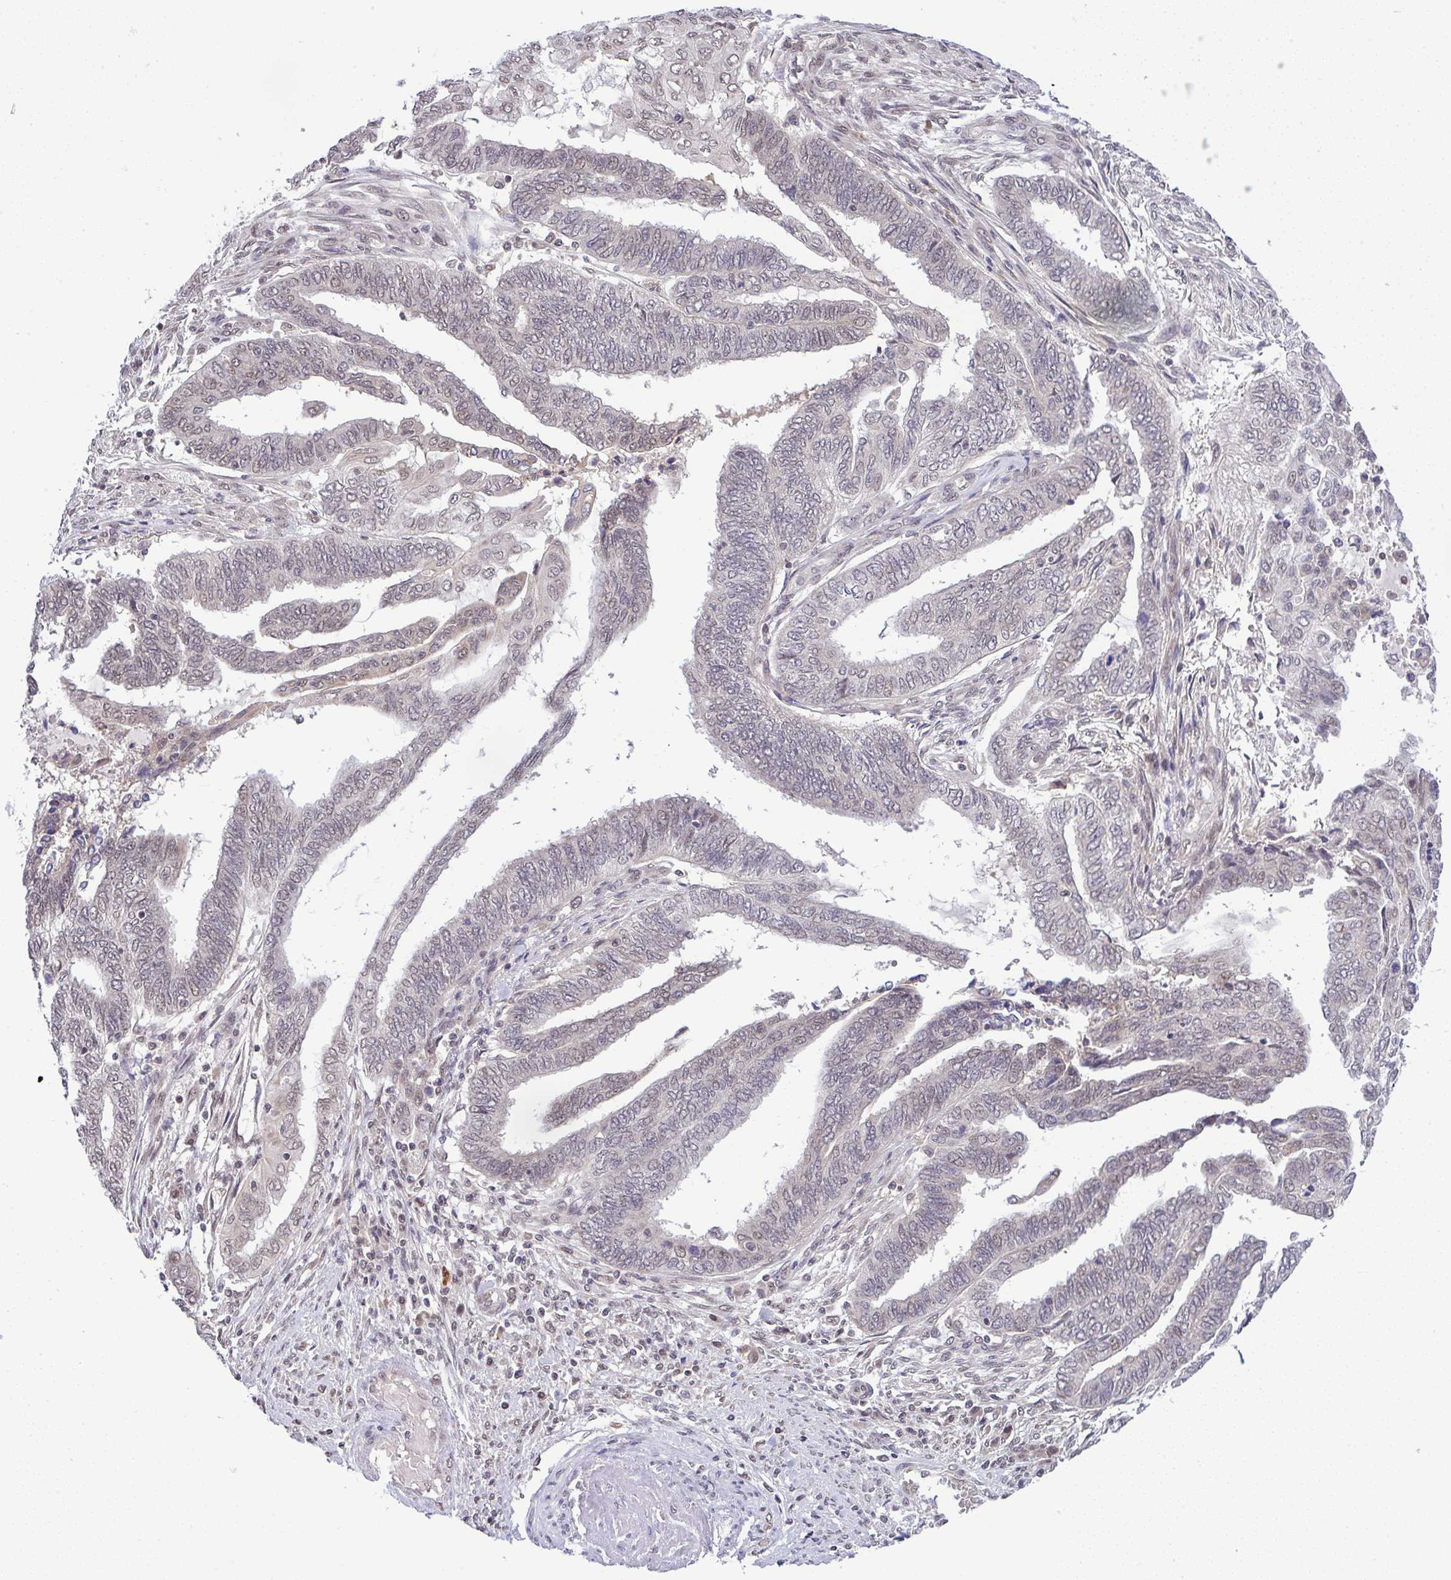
{"staining": {"intensity": "weak", "quantity": "25%-75%", "location": "nuclear"}, "tissue": "endometrial cancer", "cell_type": "Tumor cells", "image_type": "cancer", "snomed": [{"axis": "morphology", "description": "Adenocarcinoma, NOS"}, {"axis": "topography", "description": "Uterus"}, {"axis": "topography", "description": "Endometrium"}], "caption": "Immunohistochemical staining of endometrial adenocarcinoma reveals low levels of weak nuclear expression in about 25%-75% of tumor cells. (IHC, brightfield microscopy, high magnification).", "gene": "C9orf64", "patient": {"sex": "female", "age": 70}}